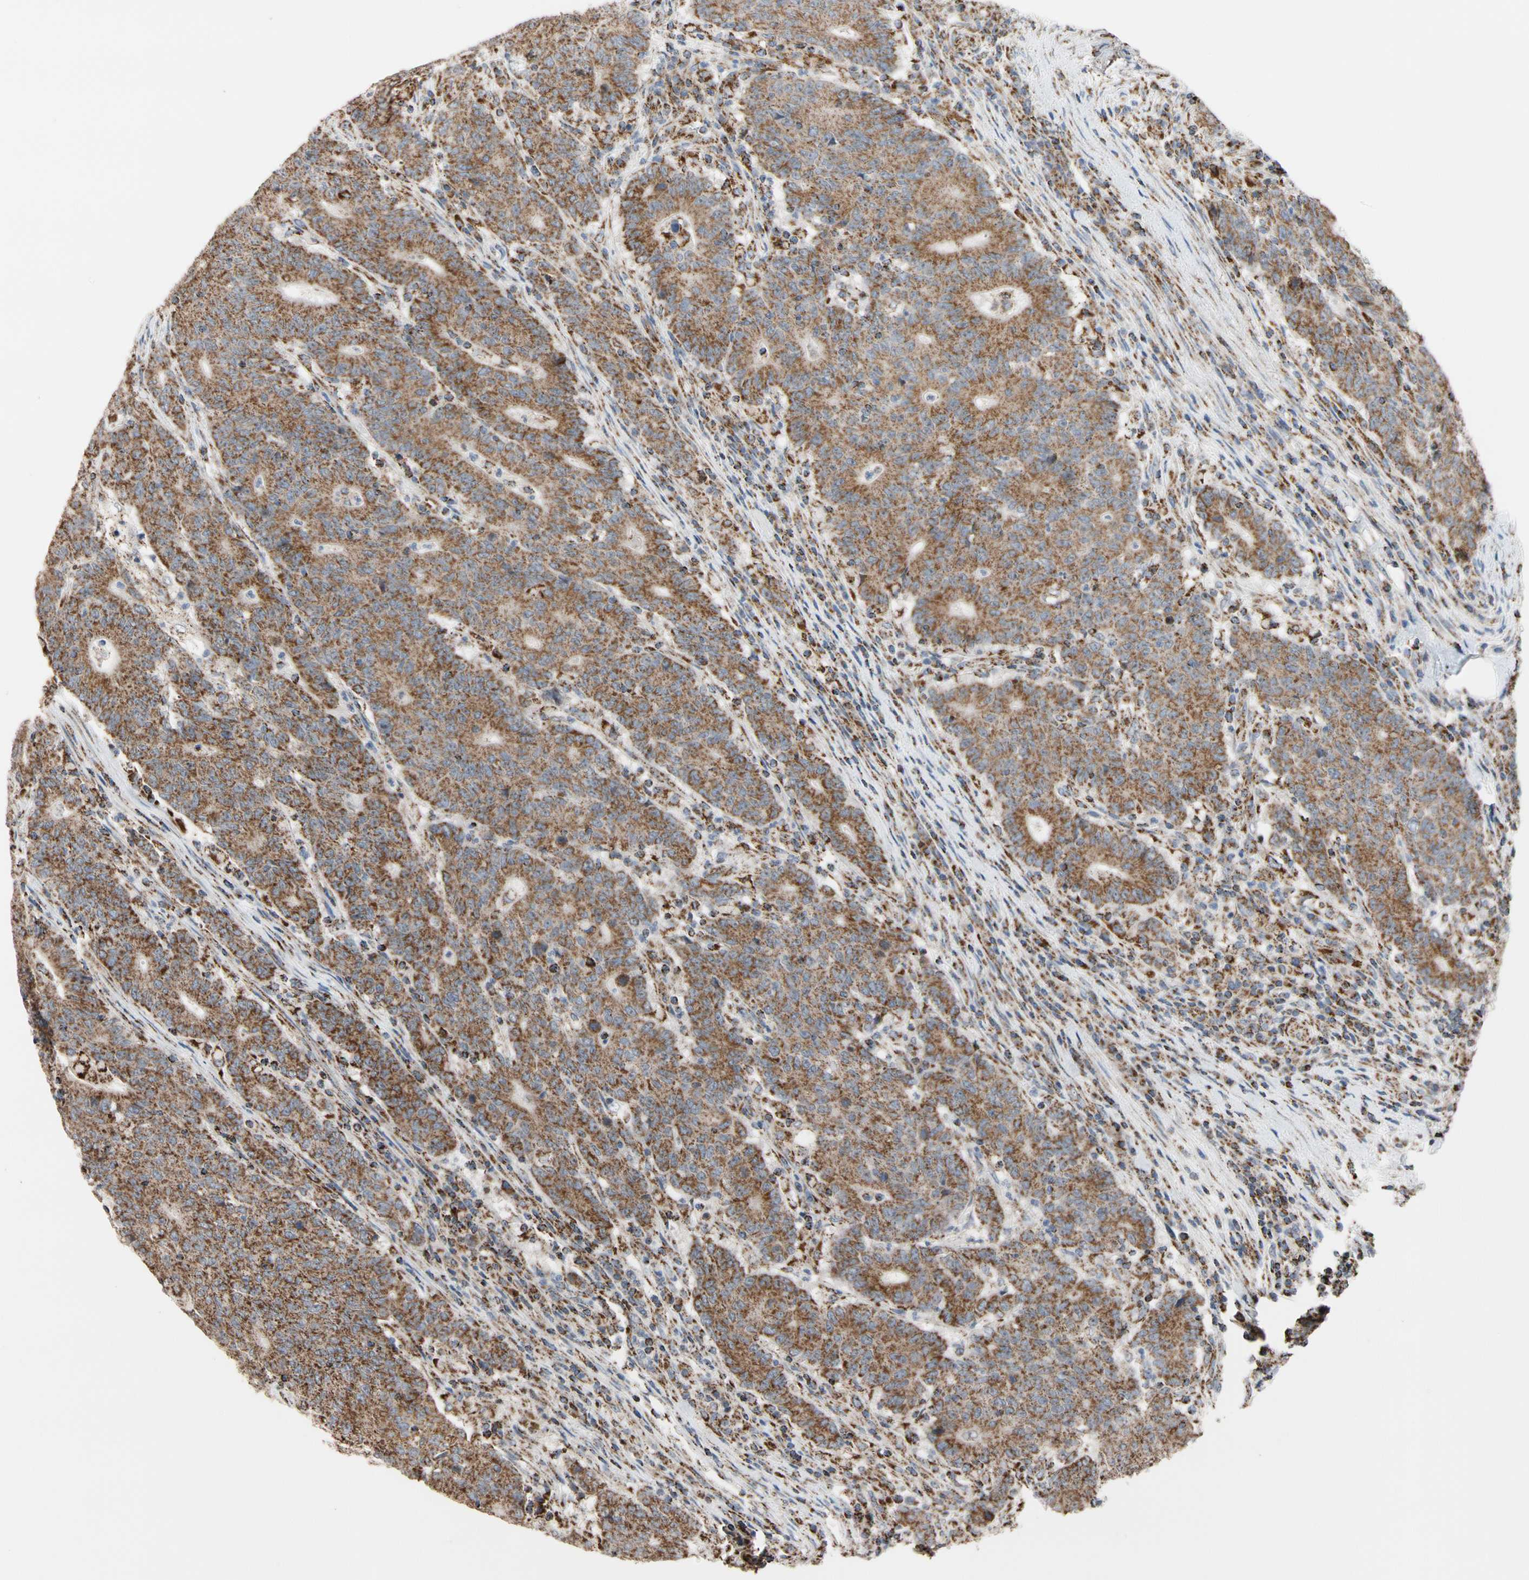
{"staining": {"intensity": "strong", "quantity": ">75%", "location": "cytoplasmic/membranous"}, "tissue": "colorectal cancer", "cell_type": "Tumor cells", "image_type": "cancer", "snomed": [{"axis": "morphology", "description": "Normal tissue, NOS"}, {"axis": "morphology", "description": "Adenocarcinoma, NOS"}, {"axis": "topography", "description": "Colon"}], "caption": "Tumor cells reveal high levels of strong cytoplasmic/membranous staining in about >75% of cells in human colorectal adenocarcinoma. The protein is stained brown, and the nuclei are stained in blue (DAB IHC with brightfield microscopy, high magnification).", "gene": "FAM110B", "patient": {"sex": "female", "age": 75}}